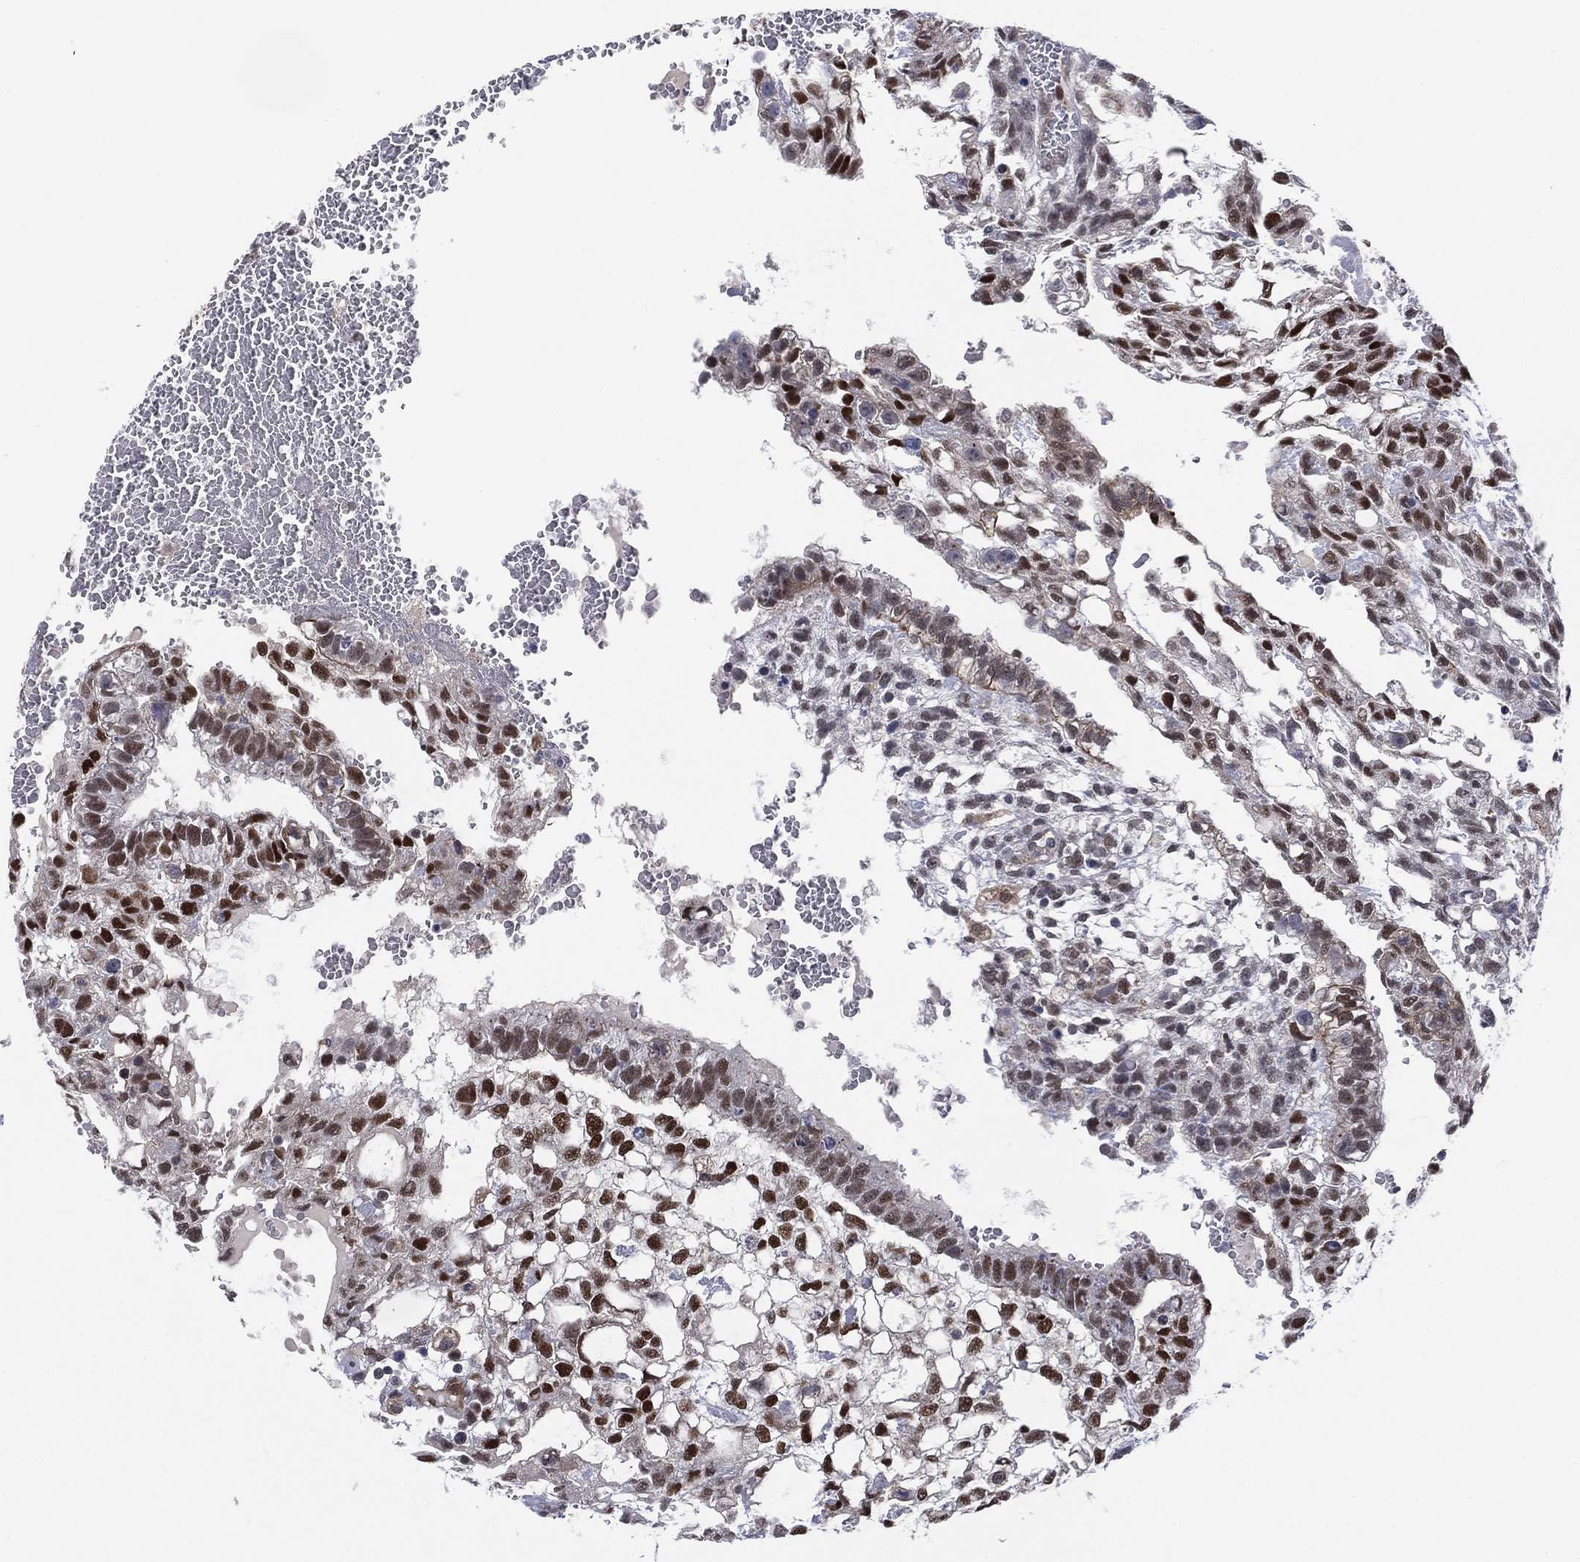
{"staining": {"intensity": "strong", "quantity": "25%-75%", "location": "nuclear"}, "tissue": "testis cancer", "cell_type": "Tumor cells", "image_type": "cancer", "snomed": [{"axis": "morphology", "description": "Carcinoma, Embryonal, NOS"}, {"axis": "topography", "description": "Testis"}], "caption": "High-magnification brightfield microscopy of testis cancer (embryonal carcinoma) stained with DAB (brown) and counterstained with hematoxylin (blue). tumor cells exhibit strong nuclear positivity is appreciated in about25%-75% of cells.", "gene": "GSE1", "patient": {"sex": "male", "age": 32}}